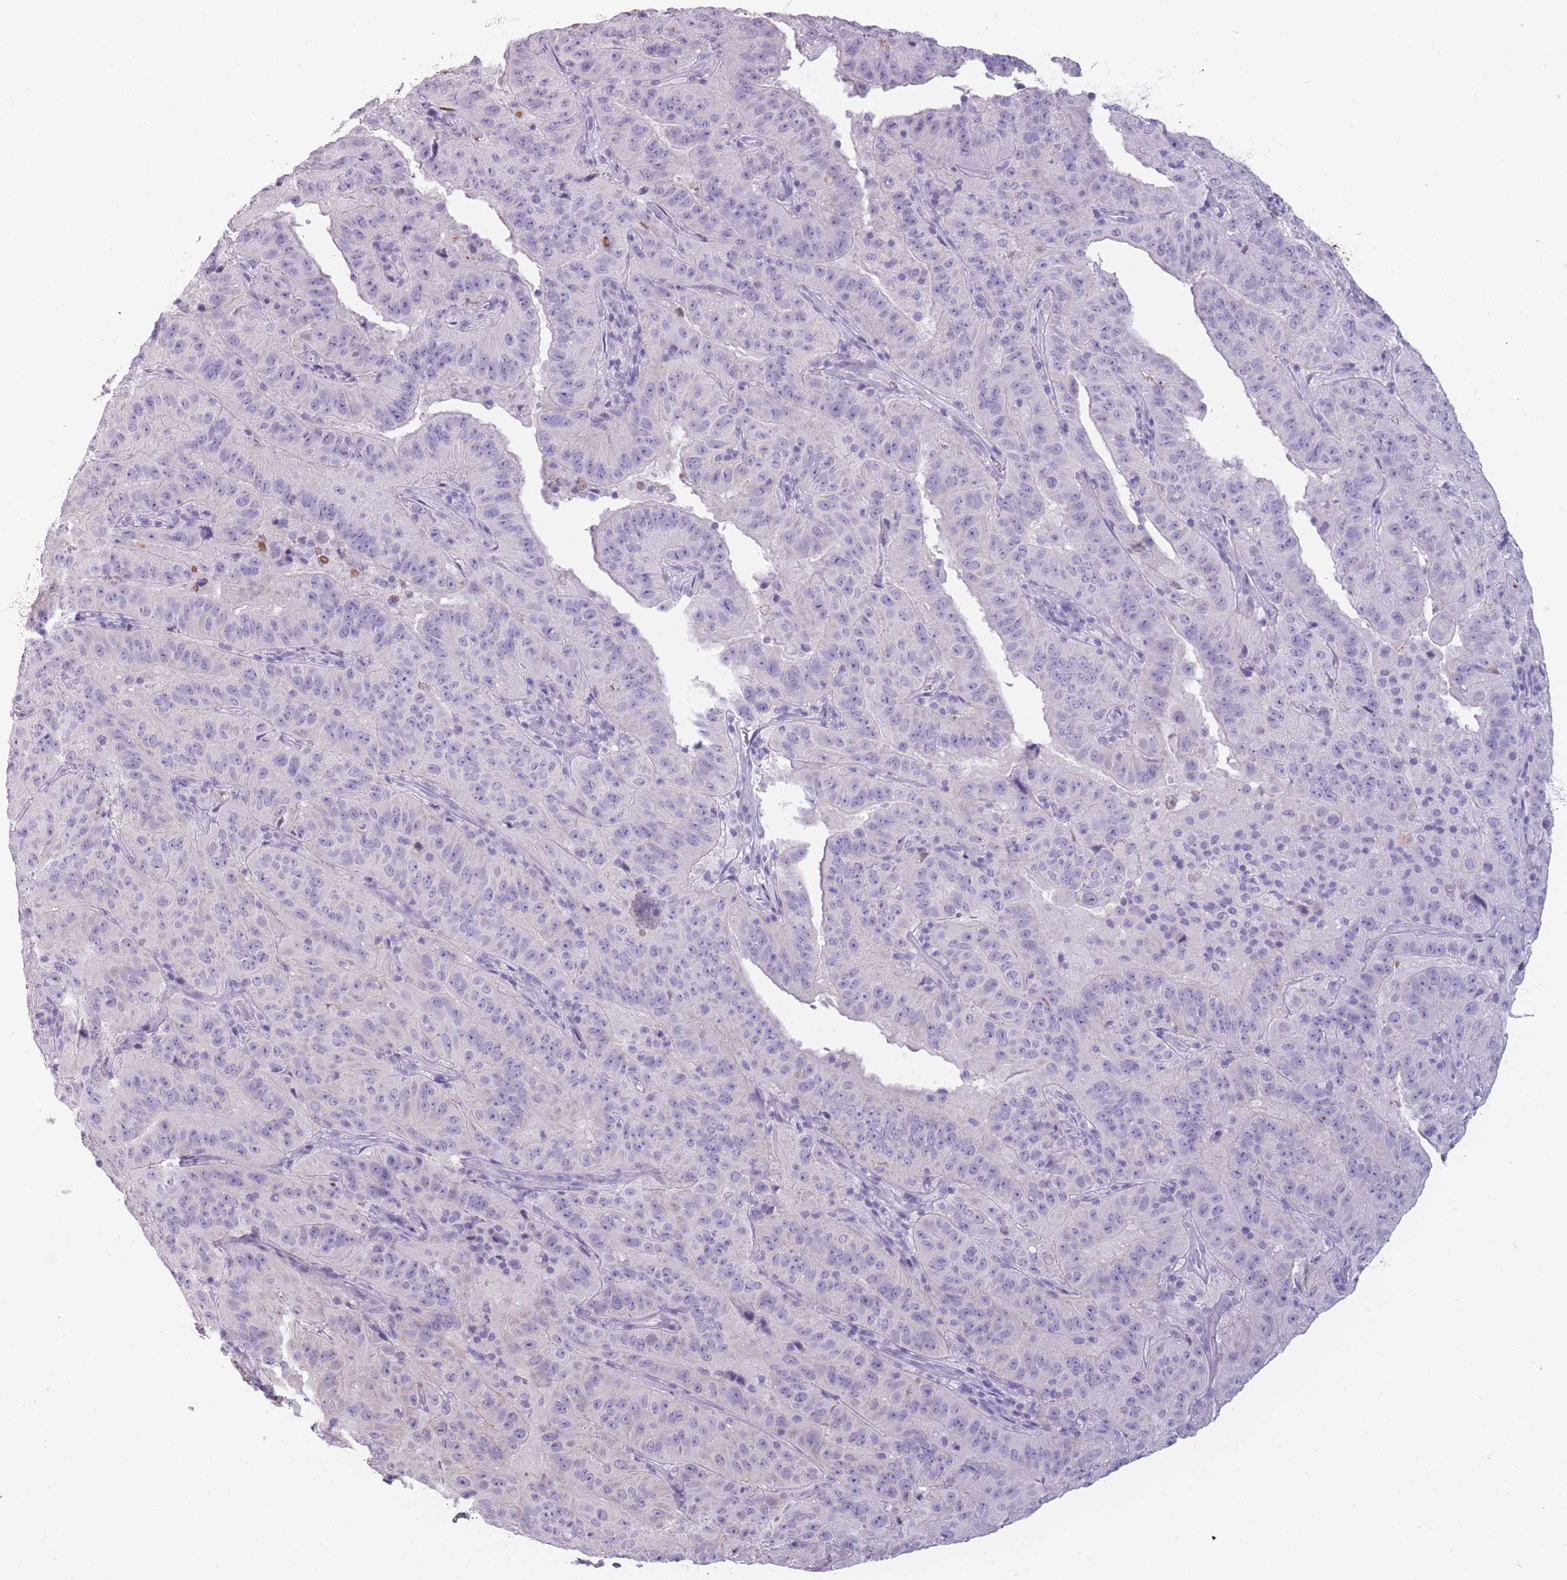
{"staining": {"intensity": "negative", "quantity": "none", "location": "none"}, "tissue": "pancreatic cancer", "cell_type": "Tumor cells", "image_type": "cancer", "snomed": [{"axis": "morphology", "description": "Adenocarcinoma, NOS"}, {"axis": "topography", "description": "Pancreas"}], "caption": "There is no significant expression in tumor cells of adenocarcinoma (pancreatic). (DAB immunohistochemistry (IHC) visualized using brightfield microscopy, high magnification).", "gene": "PPFIA3", "patient": {"sex": "male", "age": 63}}